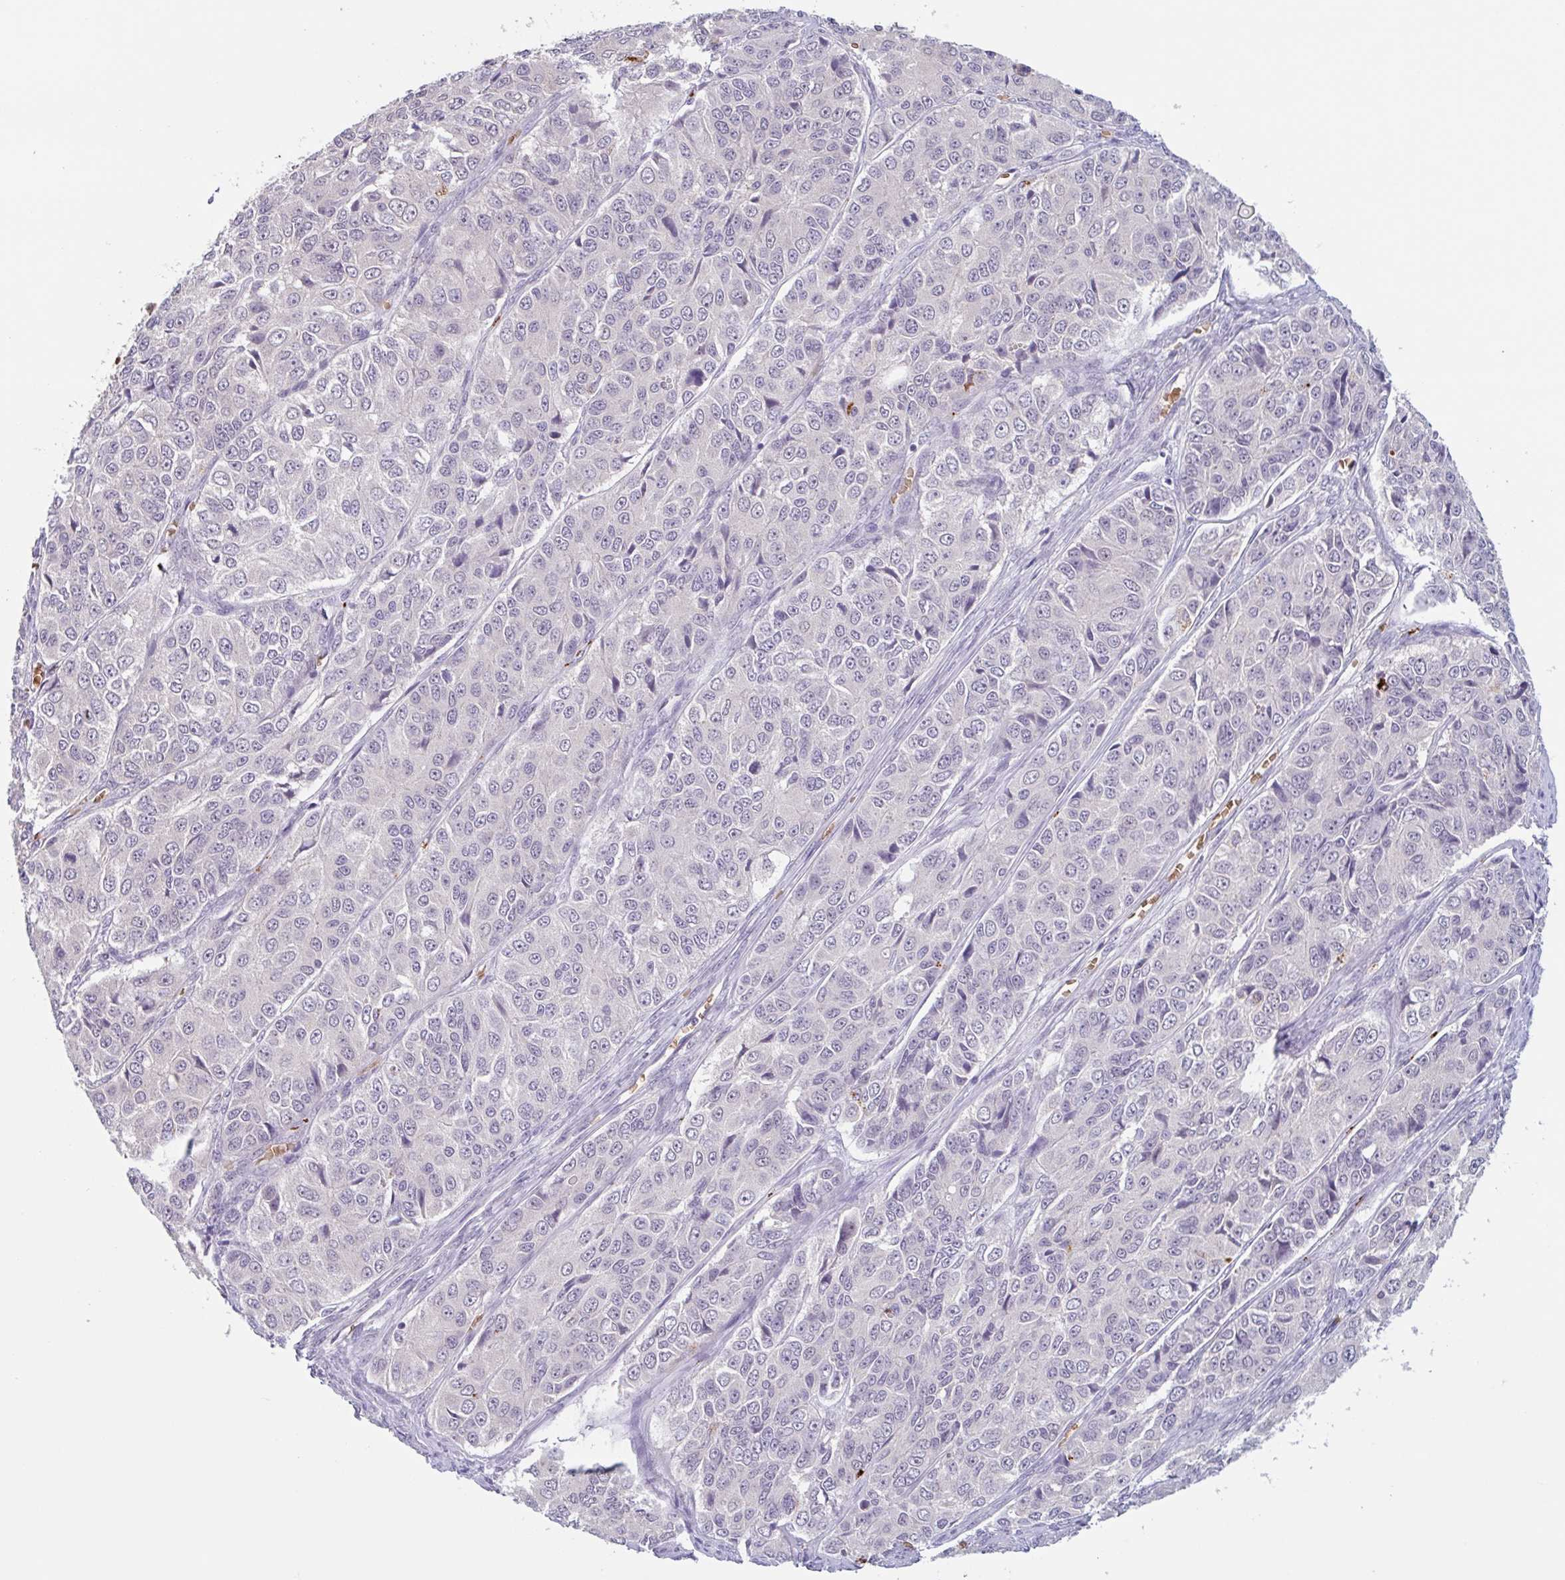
{"staining": {"intensity": "negative", "quantity": "none", "location": "none"}, "tissue": "ovarian cancer", "cell_type": "Tumor cells", "image_type": "cancer", "snomed": [{"axis": "morphology", "description": "Carcinoma, endometroid"}, {"axis": "topography", "description": "Ovary"}], "caption": "Micrograph shows no significant protein positivity in tumor cells of endometroid carcinoma (ovarian).", "gene": "RHAG", "patient": {"sex": "female", "age": 51}}